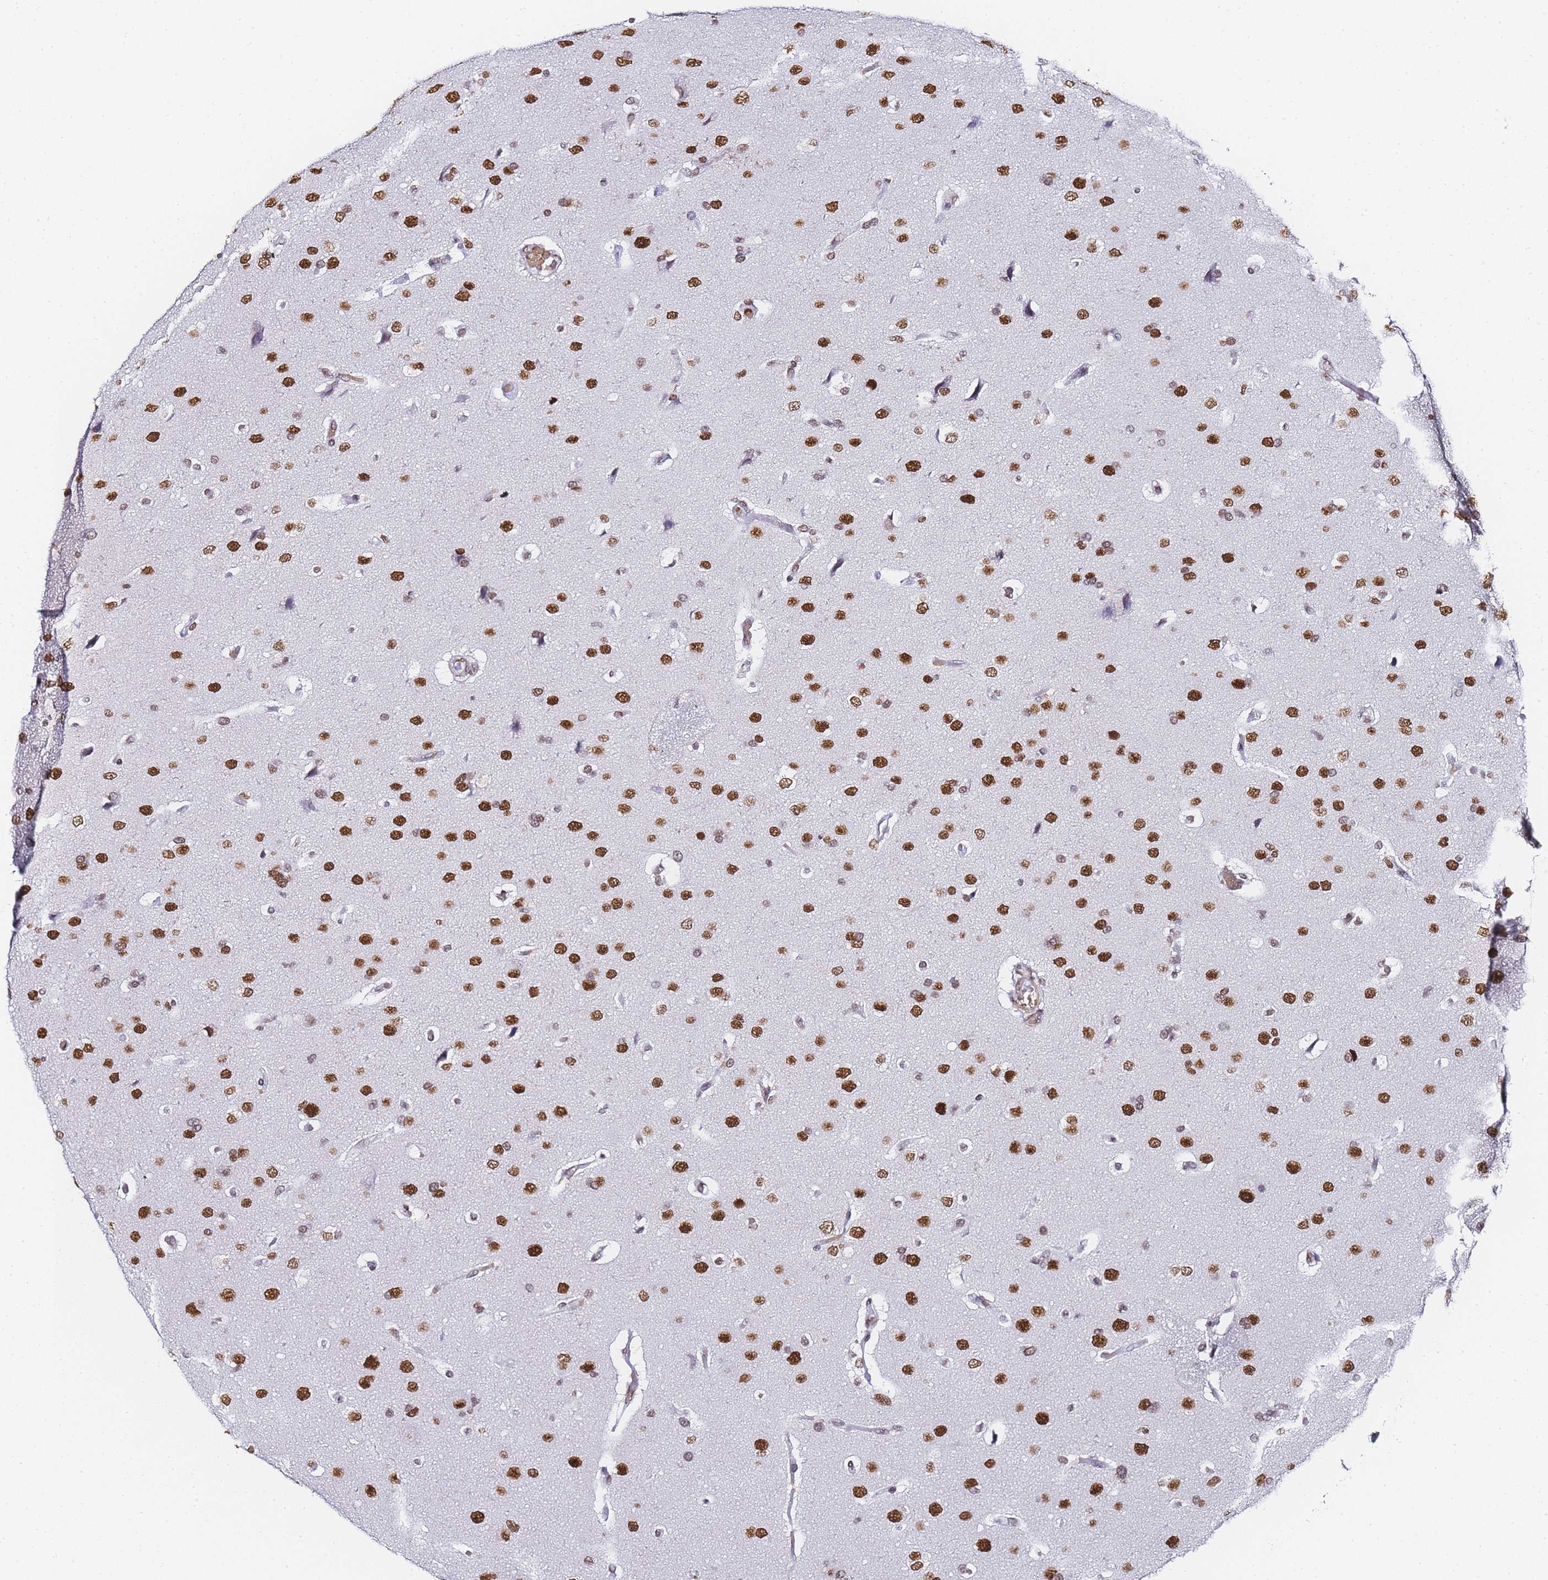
{"staining": {"intensity": "strong", "quantity": ">75%", "location": "nuclear"}, "tissue": "glioma", "cell_type": "Tumor cells", "image_type": "cancer", "snomed": [{"axis": "morphology", "description": "Glioma, malignant, High grade"}, {"axis": "topography", "description": "Brain"}], "caption": "Strong nuclear staining for a protein is identified in about >75% of tumor cells of malignant high-grade glioma using immunohistochemistry.", "gene": "POLR1A", "patient": {"sex": "male", "age": 77}}